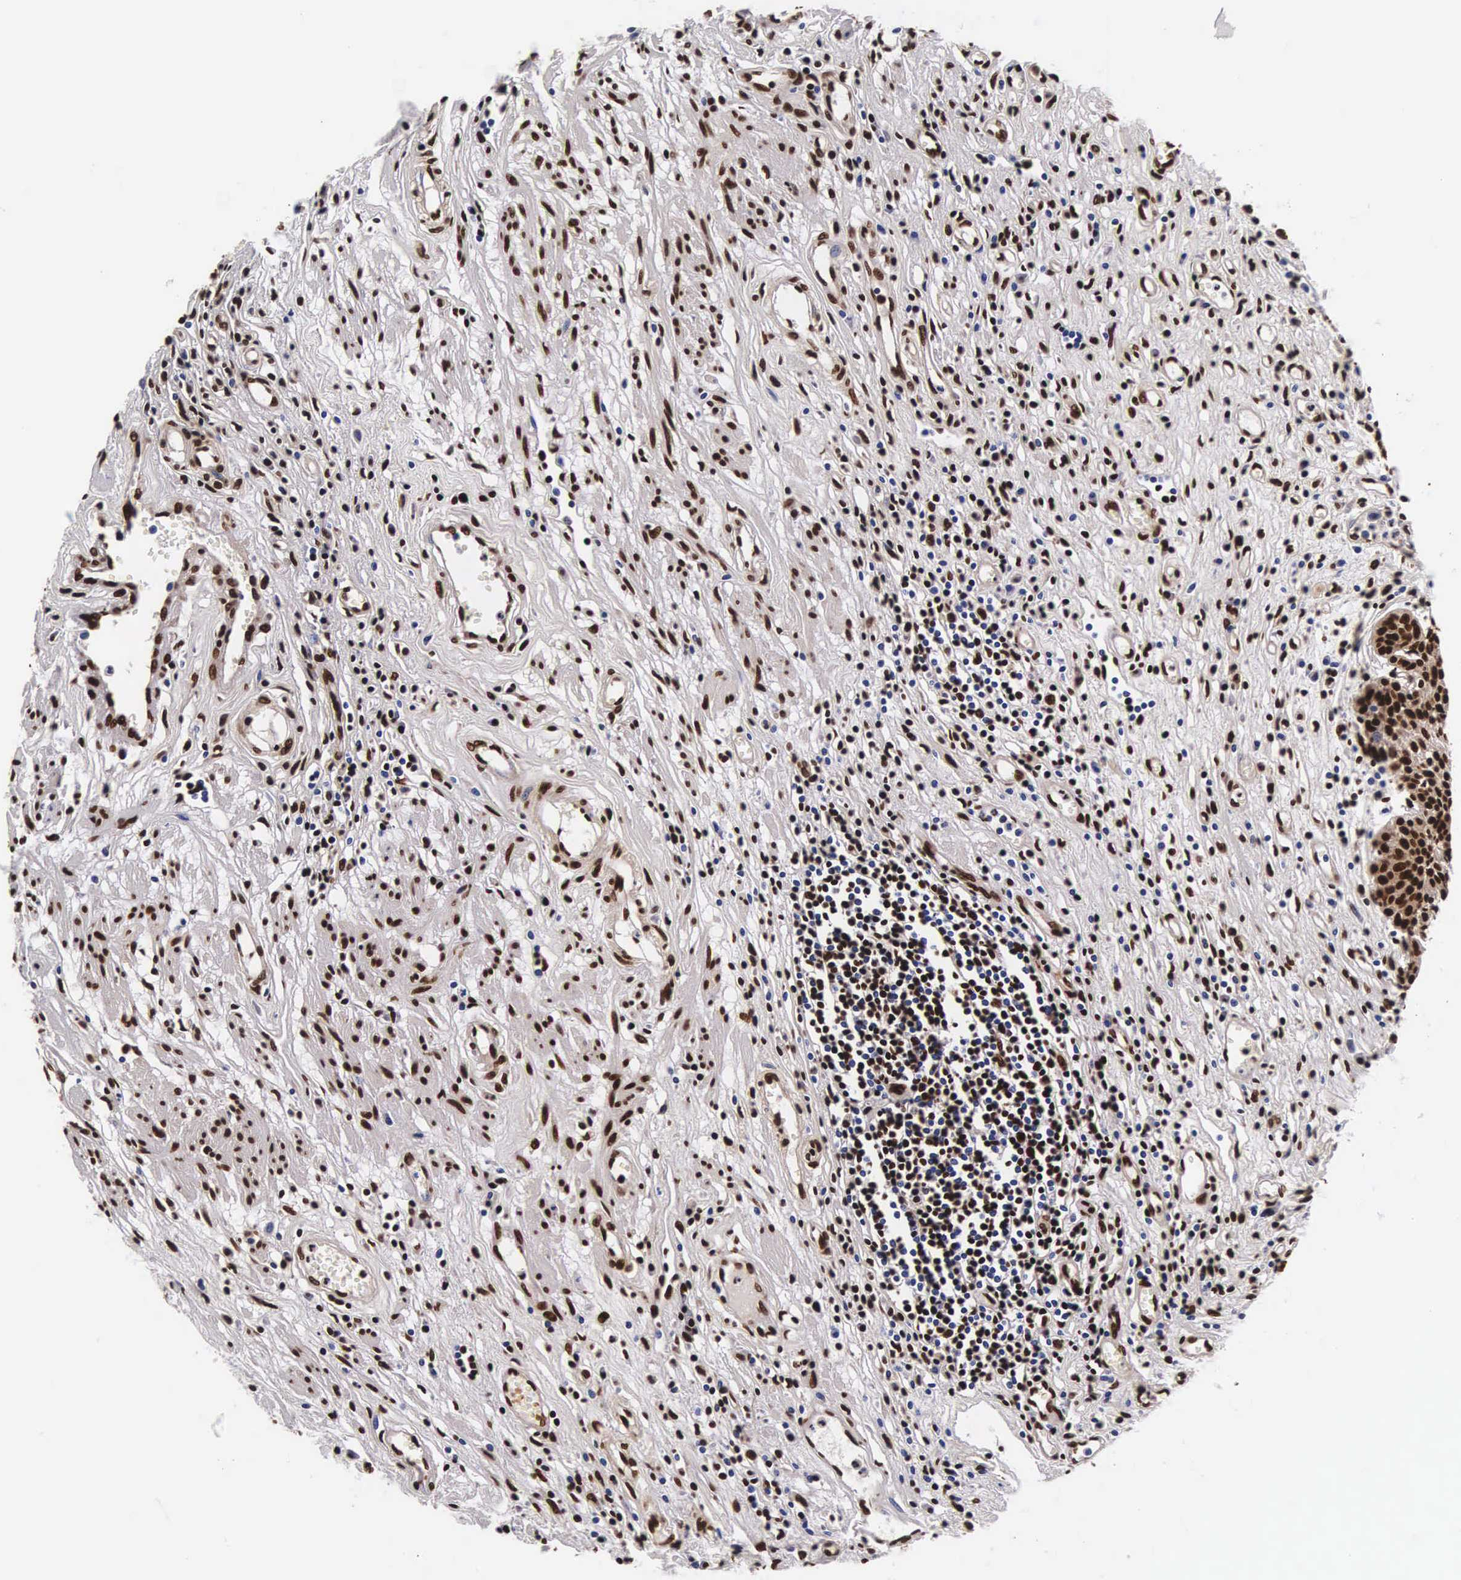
{"staining": {"intensity": "strong", "quantity": ">75%", "location": "nuclear"}, "tissue": "urinary bladder", "cell_type": "Urothelial cells", "image_type": "normal", "snomed": [{"axis": "morphology", "description": "Normal tissue, NOS"}, {"axis": "topography", "description": "Urinary bladder"}], "caption": "An image of urinary bladder stained for a protein shows strong nuclear brown staining in urothelial cells. (brown staining indicates protein expression, while blue staining denotes nuclei).", "gene": "BCL2L2", "patient": {"sex": "female", "age": 39}}